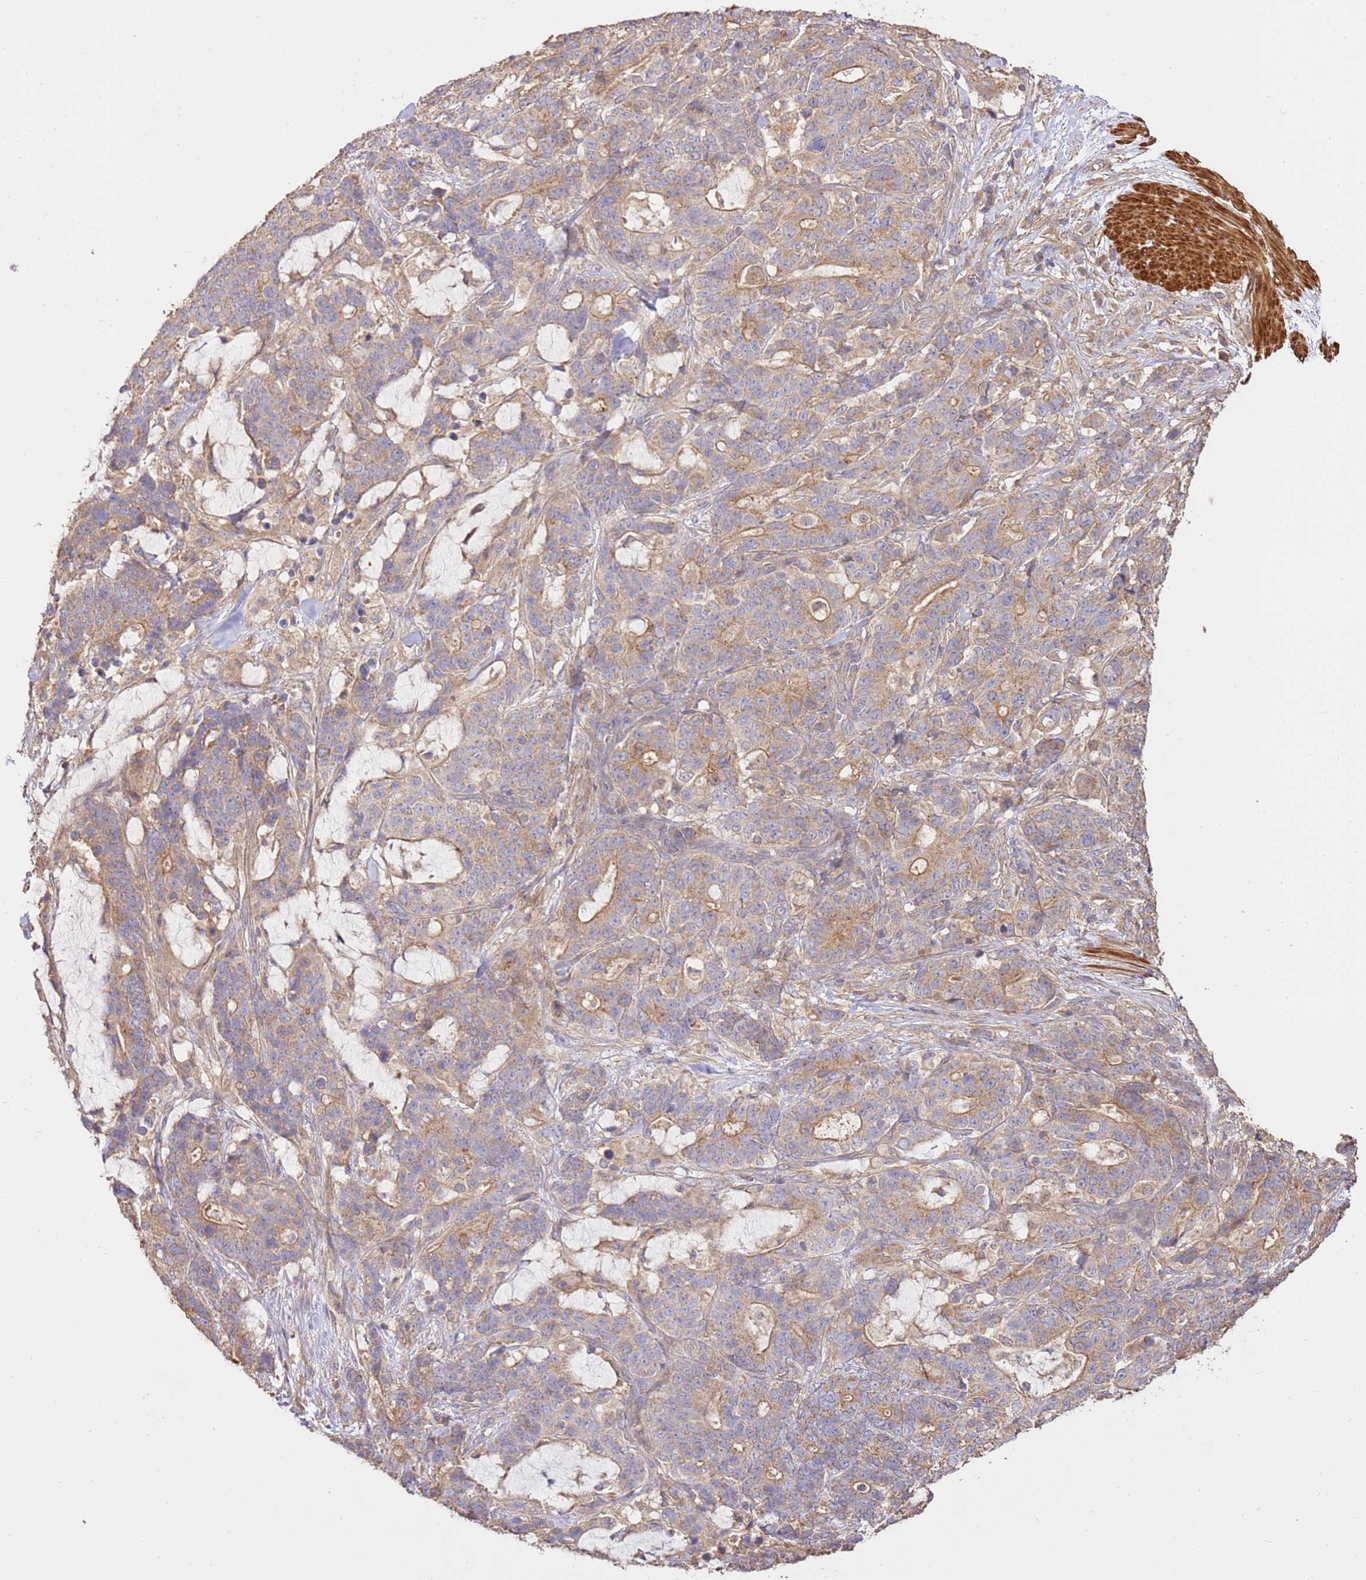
{"staining": {"intensity": "weak", "quantity": "25%-75%", "location": "cytoplasmic/membranous"}, "tissue": "stomach cancer", "cell_type": "Tumor cells", "image_type": "cancer", "snomed": [{"axis": "morphology", "description": "Normal tissue, NOS"}, {"axis": "morphology", "description": "Adenocarcinoma, NOS"}, {"axis": "topography", "description": "Stomach"}], "caption": "Stomach adenocarcinoma tissue demonstrates weak cytoplasmic/membranous positivity in about 25%-75% of tumor cells", "gene": "CEP55", "patient": {"sex": "female", "age": 64}}